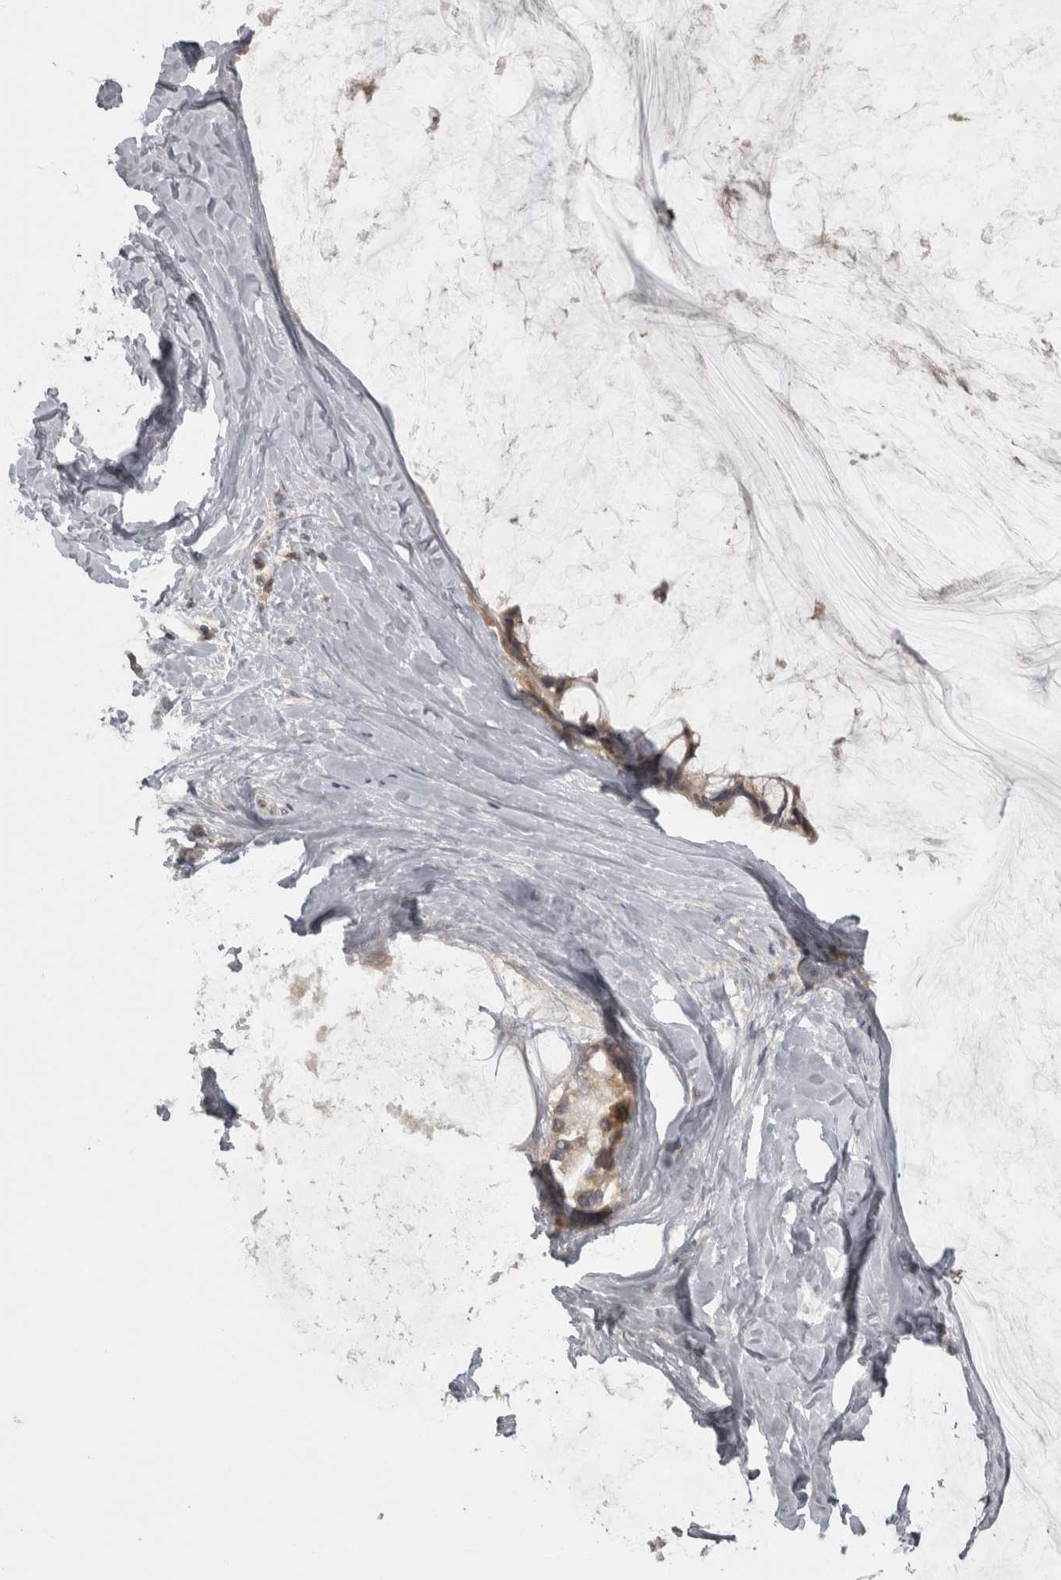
{"staining": {"intensity": "weak", "quantity": ">75%", "location": "cytoplasmic/membranous"}, "tissue": "ovarian cancer", "cell_type": "Tumor cells", "image_type": "cancer", "snomed": [{"axis": "morphology", "description": "Cystadenocarcinoma, mucinous, NOS"}, {"axis": "topography", "description": "Ovary"}], "caption": "Immunohistochemical staining of ovarian cancer (mucinous cystadenocarcinoma) exhibits low levels of weak cytoplasmic/membranous expression in about >75% of tumor cells. (Stains: DAB (3,3'-diaminobenzidine) in brown, nuclei in blue, Microscopy: brightfield microscopy at high magnification).", "gene": "SLCO5A1", "patient": {"sex": "female", "age": 39}}